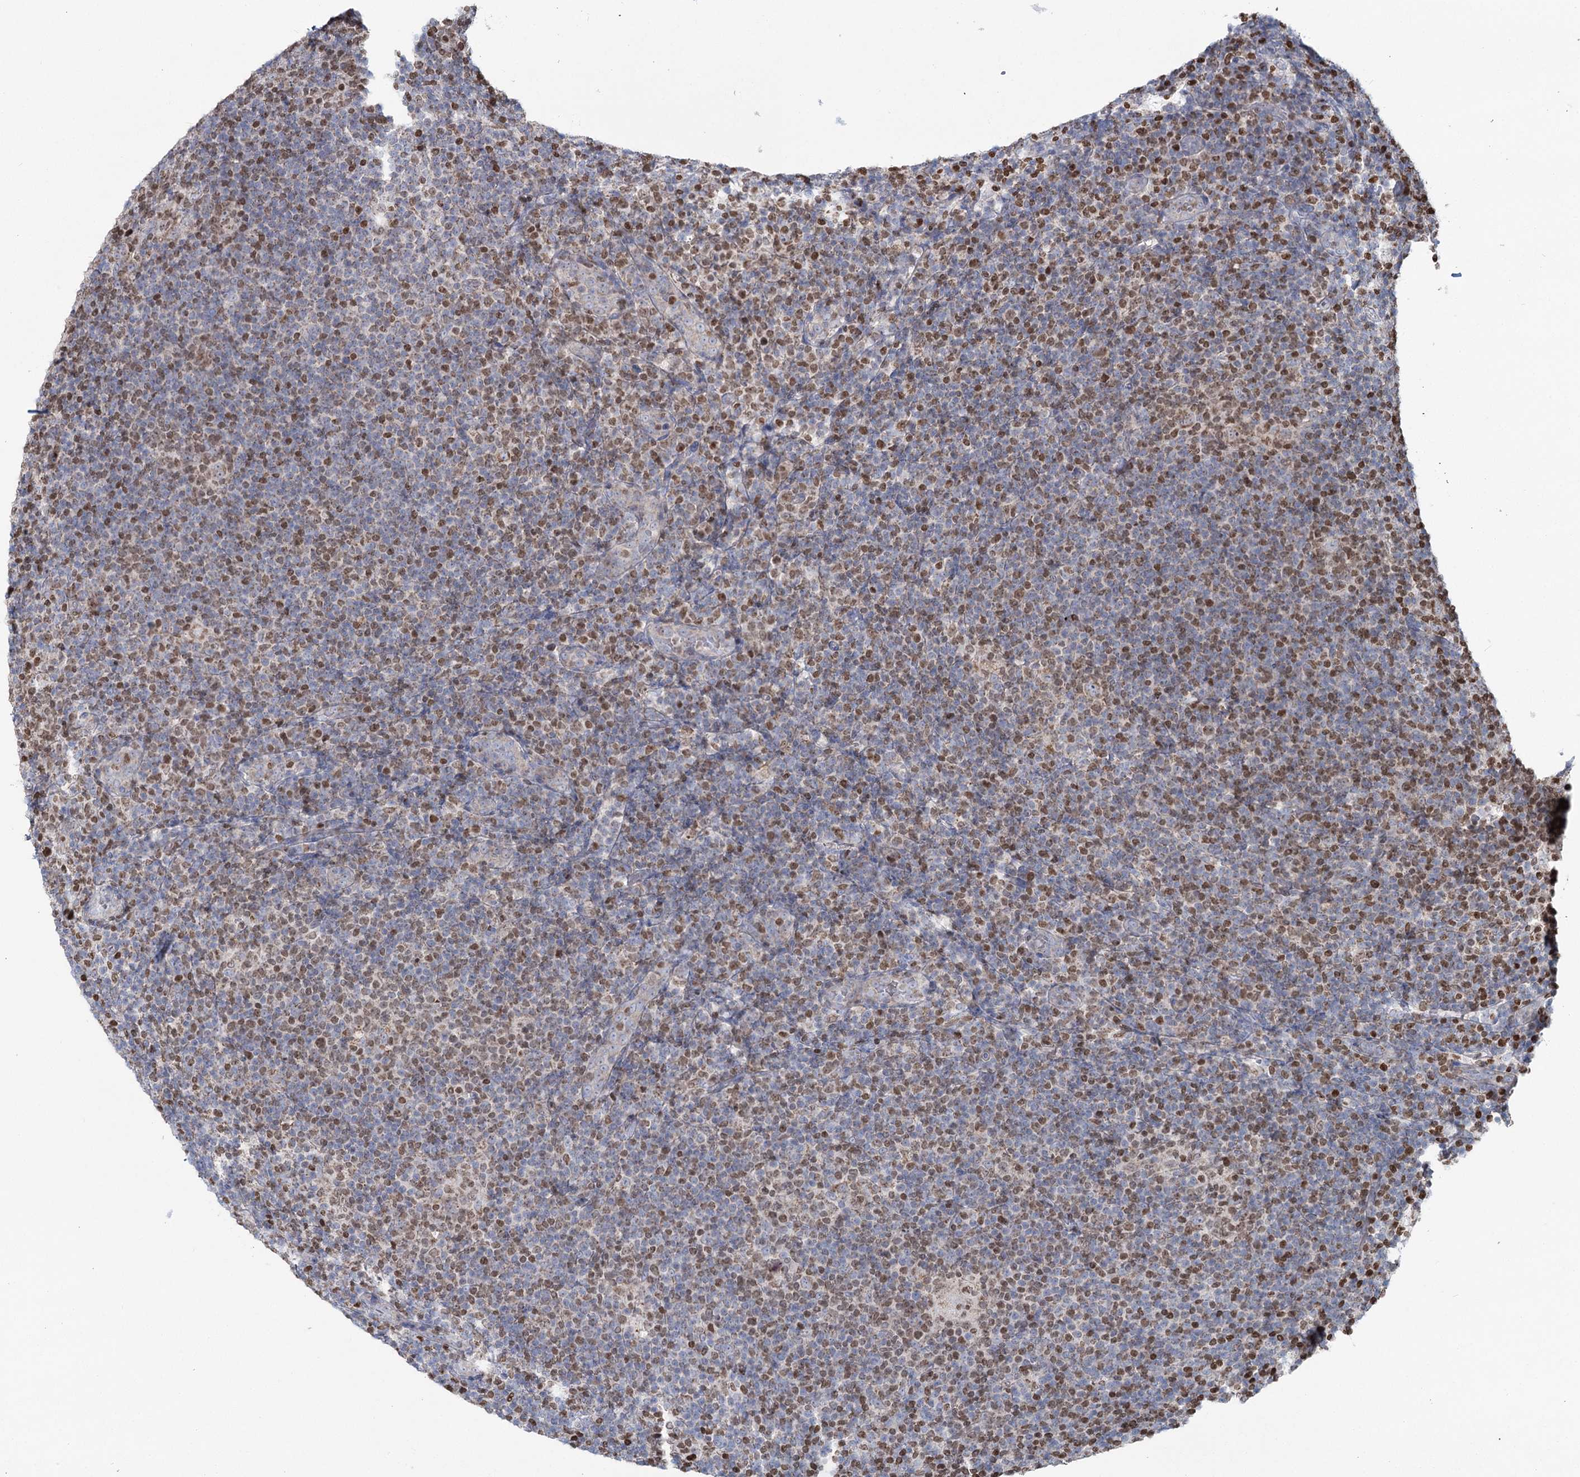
{"staining": {"intensity": "weak", "quantity": "25%-75%", "location": "cytoplasmic/membranous"}, "tissue": "lymphoma", "cell_type": "Tumor cells", "image_type": "cancer", "snomed": [{"axis": "morphology", "description": "Hodgkin's disease, NOS"}, {"axis": "topography", "description": "Lymph node"}], "caption": "Immunohistochemistry (DAB) staining of human lymphoma exhibits weak cytoplasmic/membranous protein positivity in about 25%-75% of tumor cells.", "gene": "PDHX", "patient": {"sex": "female", "age": 57}}